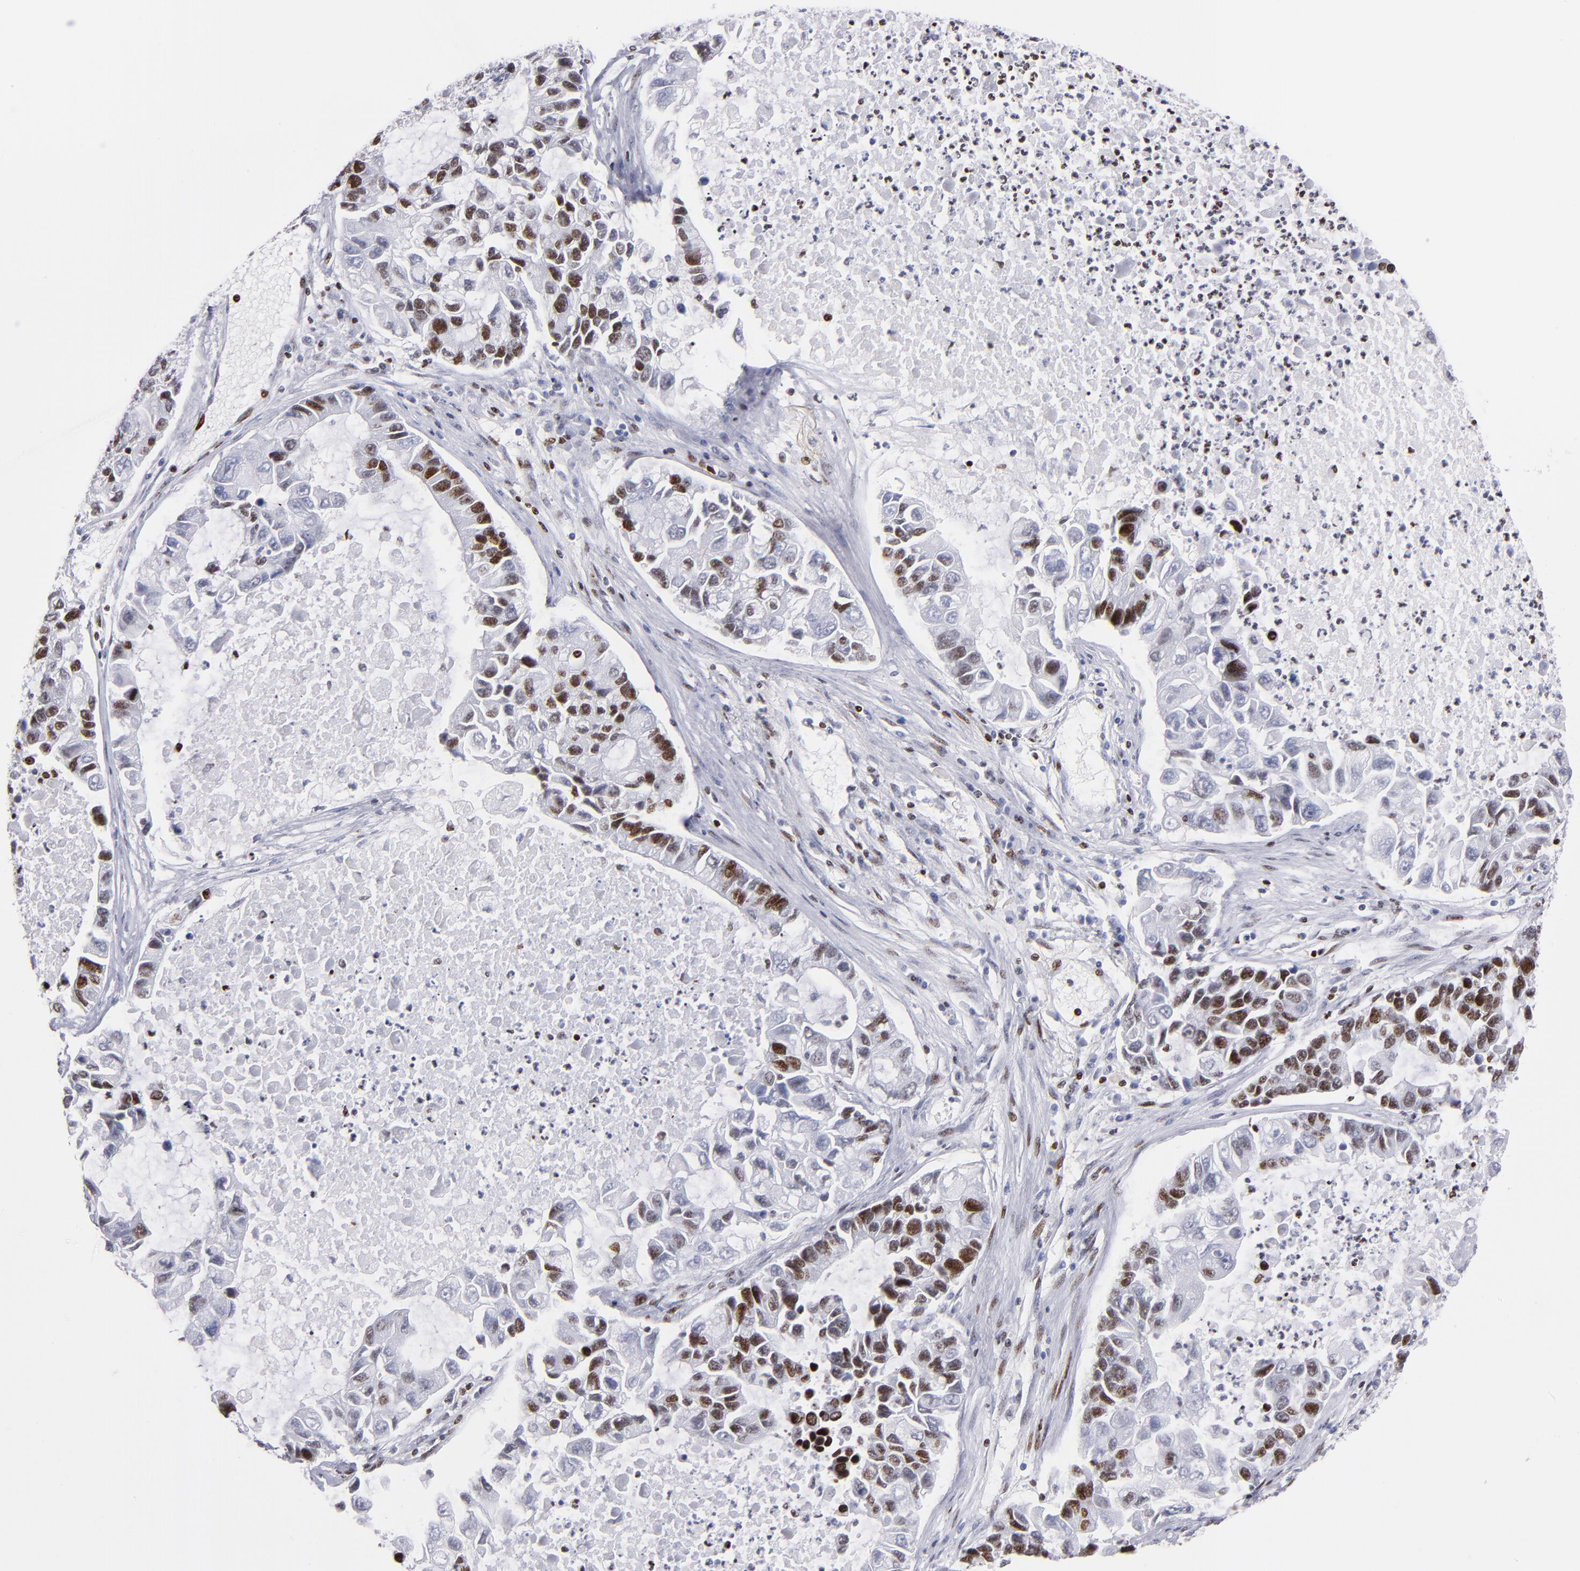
{"staining": {"intensity": "moderate", "quantity": ">75%", "location": "nuclear"}, "tissue": "lung cancer", "cell_type": "Tumor cells", "image_type": "cancer", "snomed": [{"axis": "morphology", "description": "Adenocarcinoma, NOS"}, {"axis": "topography", "description": "Lung"}], "caption": "High-magnification brightfield microscopy of lung cancer stained with DAB (3,3'-diaminobenzidine) (brown) and counterstained with hematoxylin (blue). tumor cells exhibit moderate nuclear staining is present in approximately>75% of cells. Using DAB (3,3'-diaminobenzidine) (brown) and hematoxylin (blue) stains, captured at high magnification using brightfield microscopy.", "gene": "POLA1", "patient": {"sex": "female", "age": 51}}